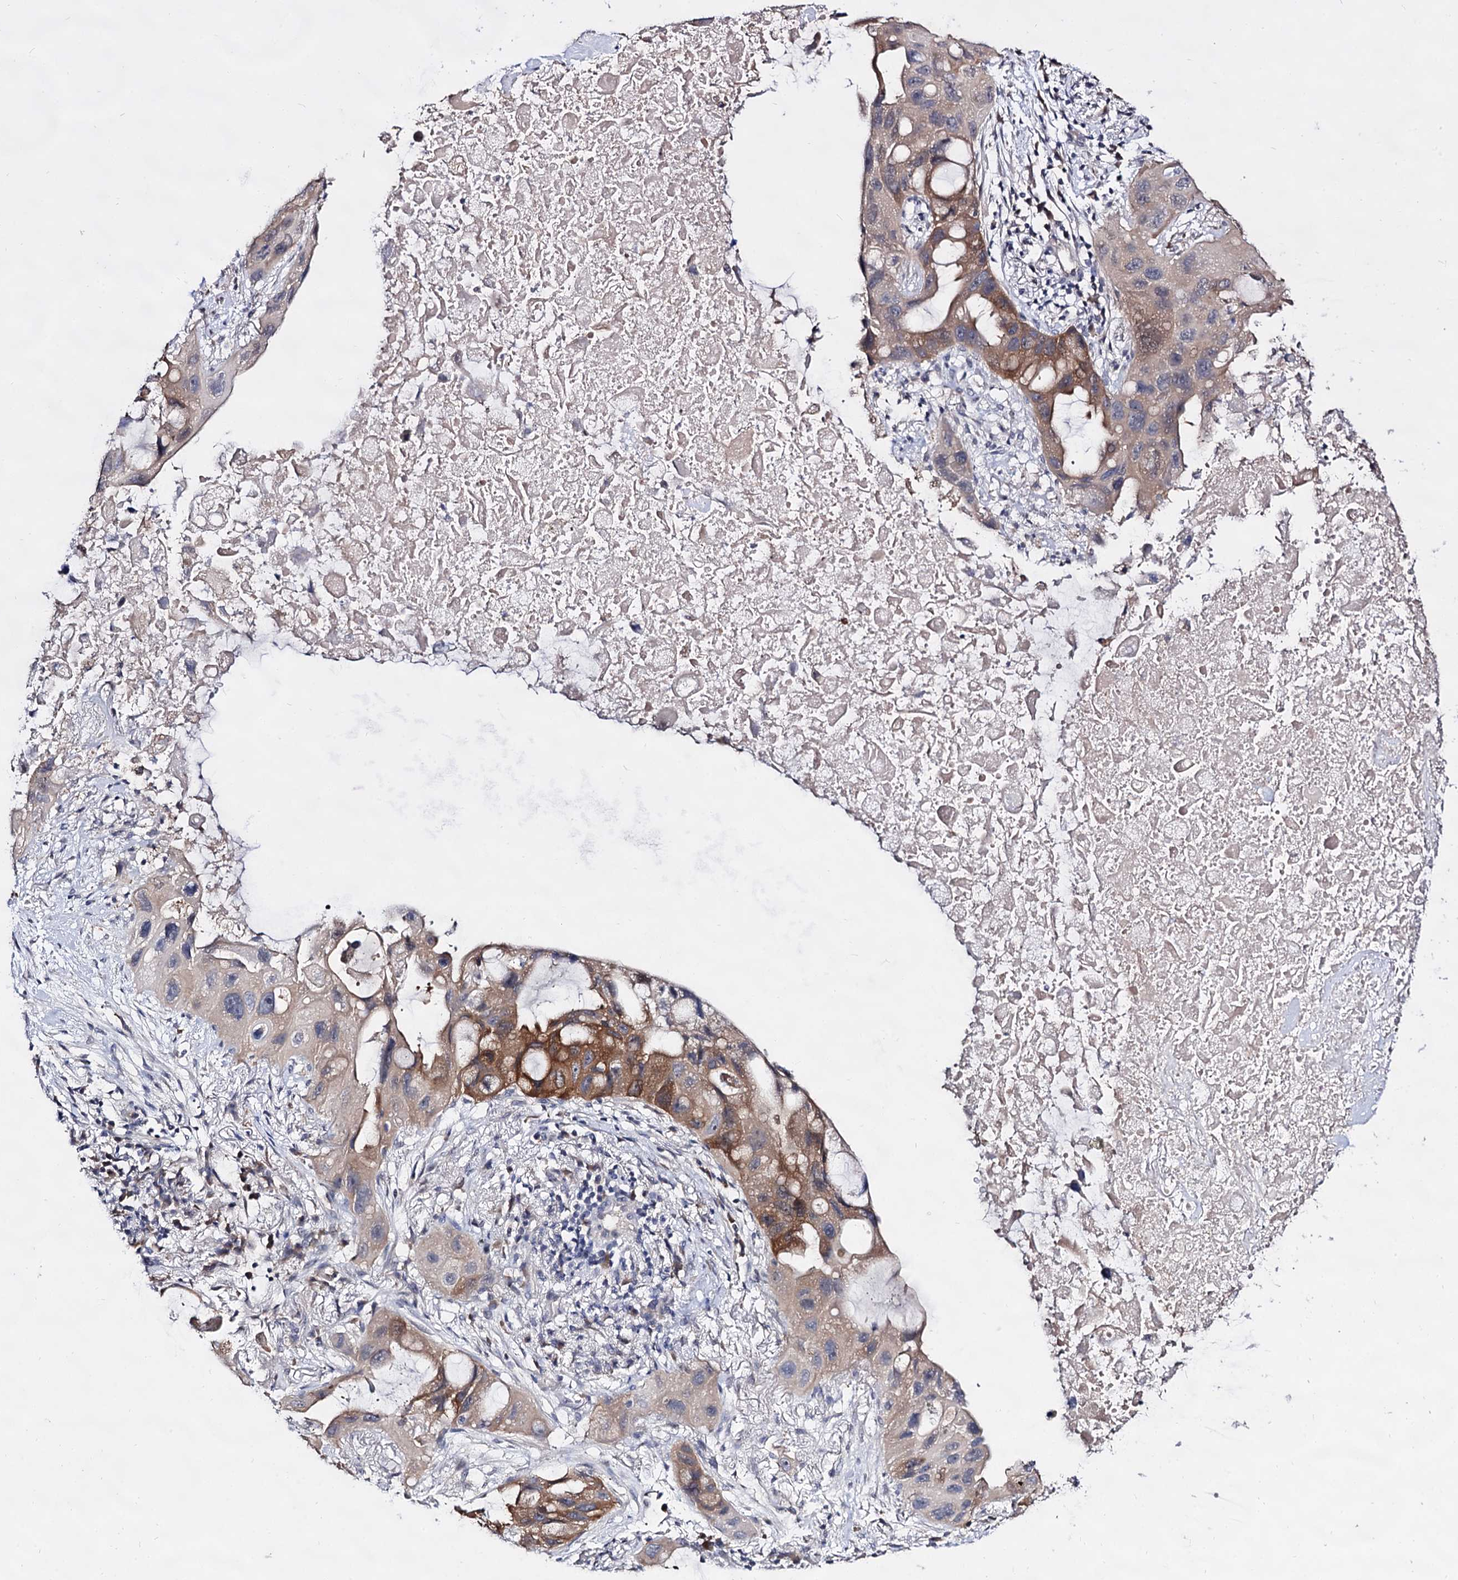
{"staining": {"intensity": "moderate", "quantity": "25%-75%", "location": "cytoplasmic/membranous"}, "tissue": "lung cancer", "cell_type": "Tumor cells", "image_type": "cancer", "snomed": [{"axis": "morphology", "description": "Squamous cell carcinoma, NOS"}, {"axis": "topography", "description": "Lung"}], "caption": "The photomicrograph displays immunohistochemical staining of squamous cell carcinoma (lung). There is moderate cytoplasmic/membranous staining is identified in approximately 25%-75% of tumor cells.", "gene": "ARFIP2", "patient": {"sex": "female", "age": 73}}